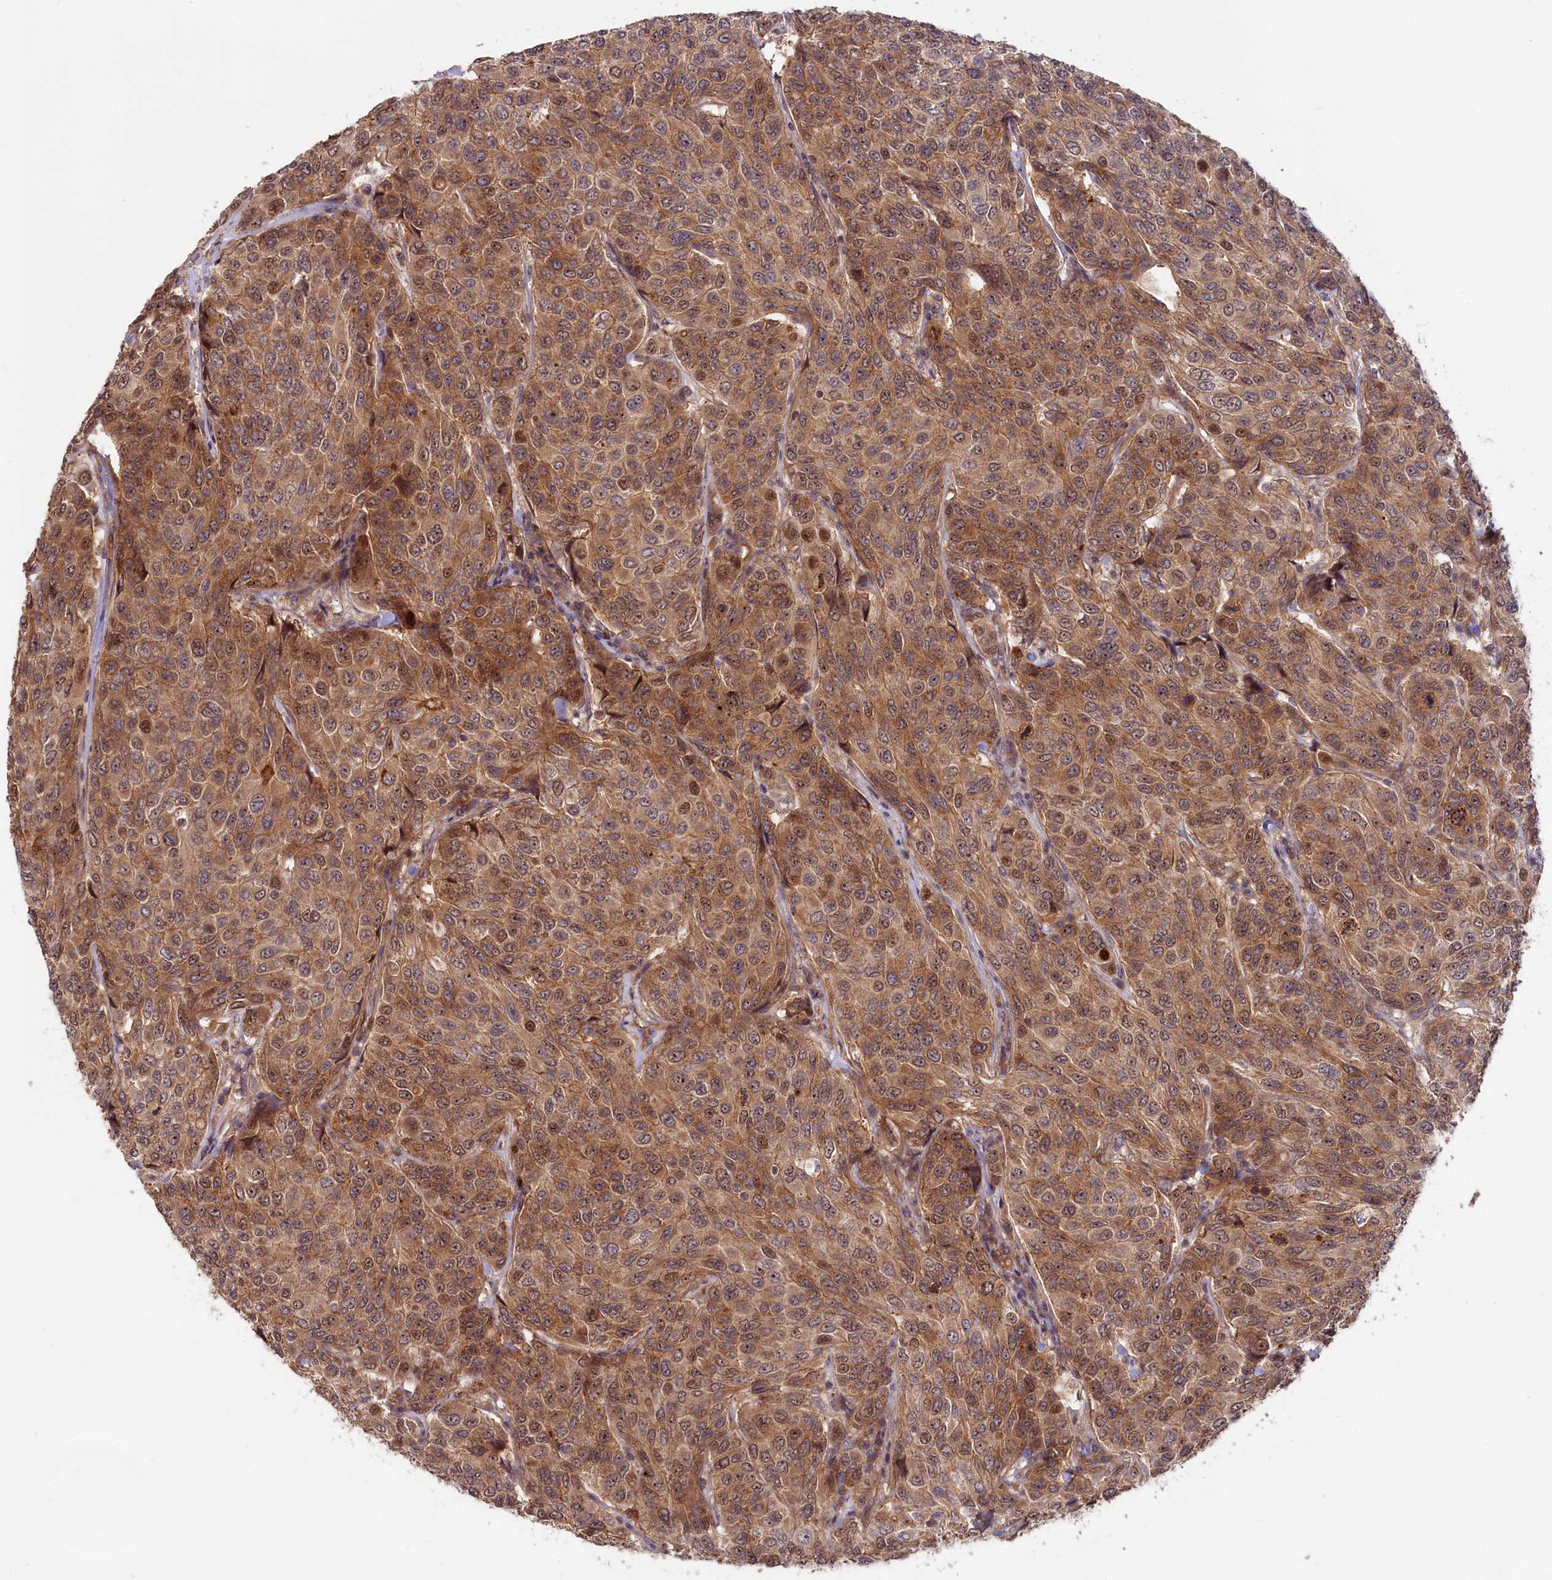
{"staining": {"intensity": "moderate", "quantity": ">75%", "location": "cytoplasmic/membranous,nuclear"}, "tissue": "breast cancer", "cell_type": "Tumor cells", "image_type": "cancer", "snomed": [{"axis": "morphology", "description": "Duct carcinoma"}, {"axis": "topography", "description": "Breast"}], "caption": "Immunohistochemical staining of human infiltrating ductal carcinoma (breast) reveals medium levels of moderate cytoplasmic/membranous and nuclear expression in about >75% of tumor cells.", "gene": "NEDD1", "patient": {"sex": "female", "age": 55}}